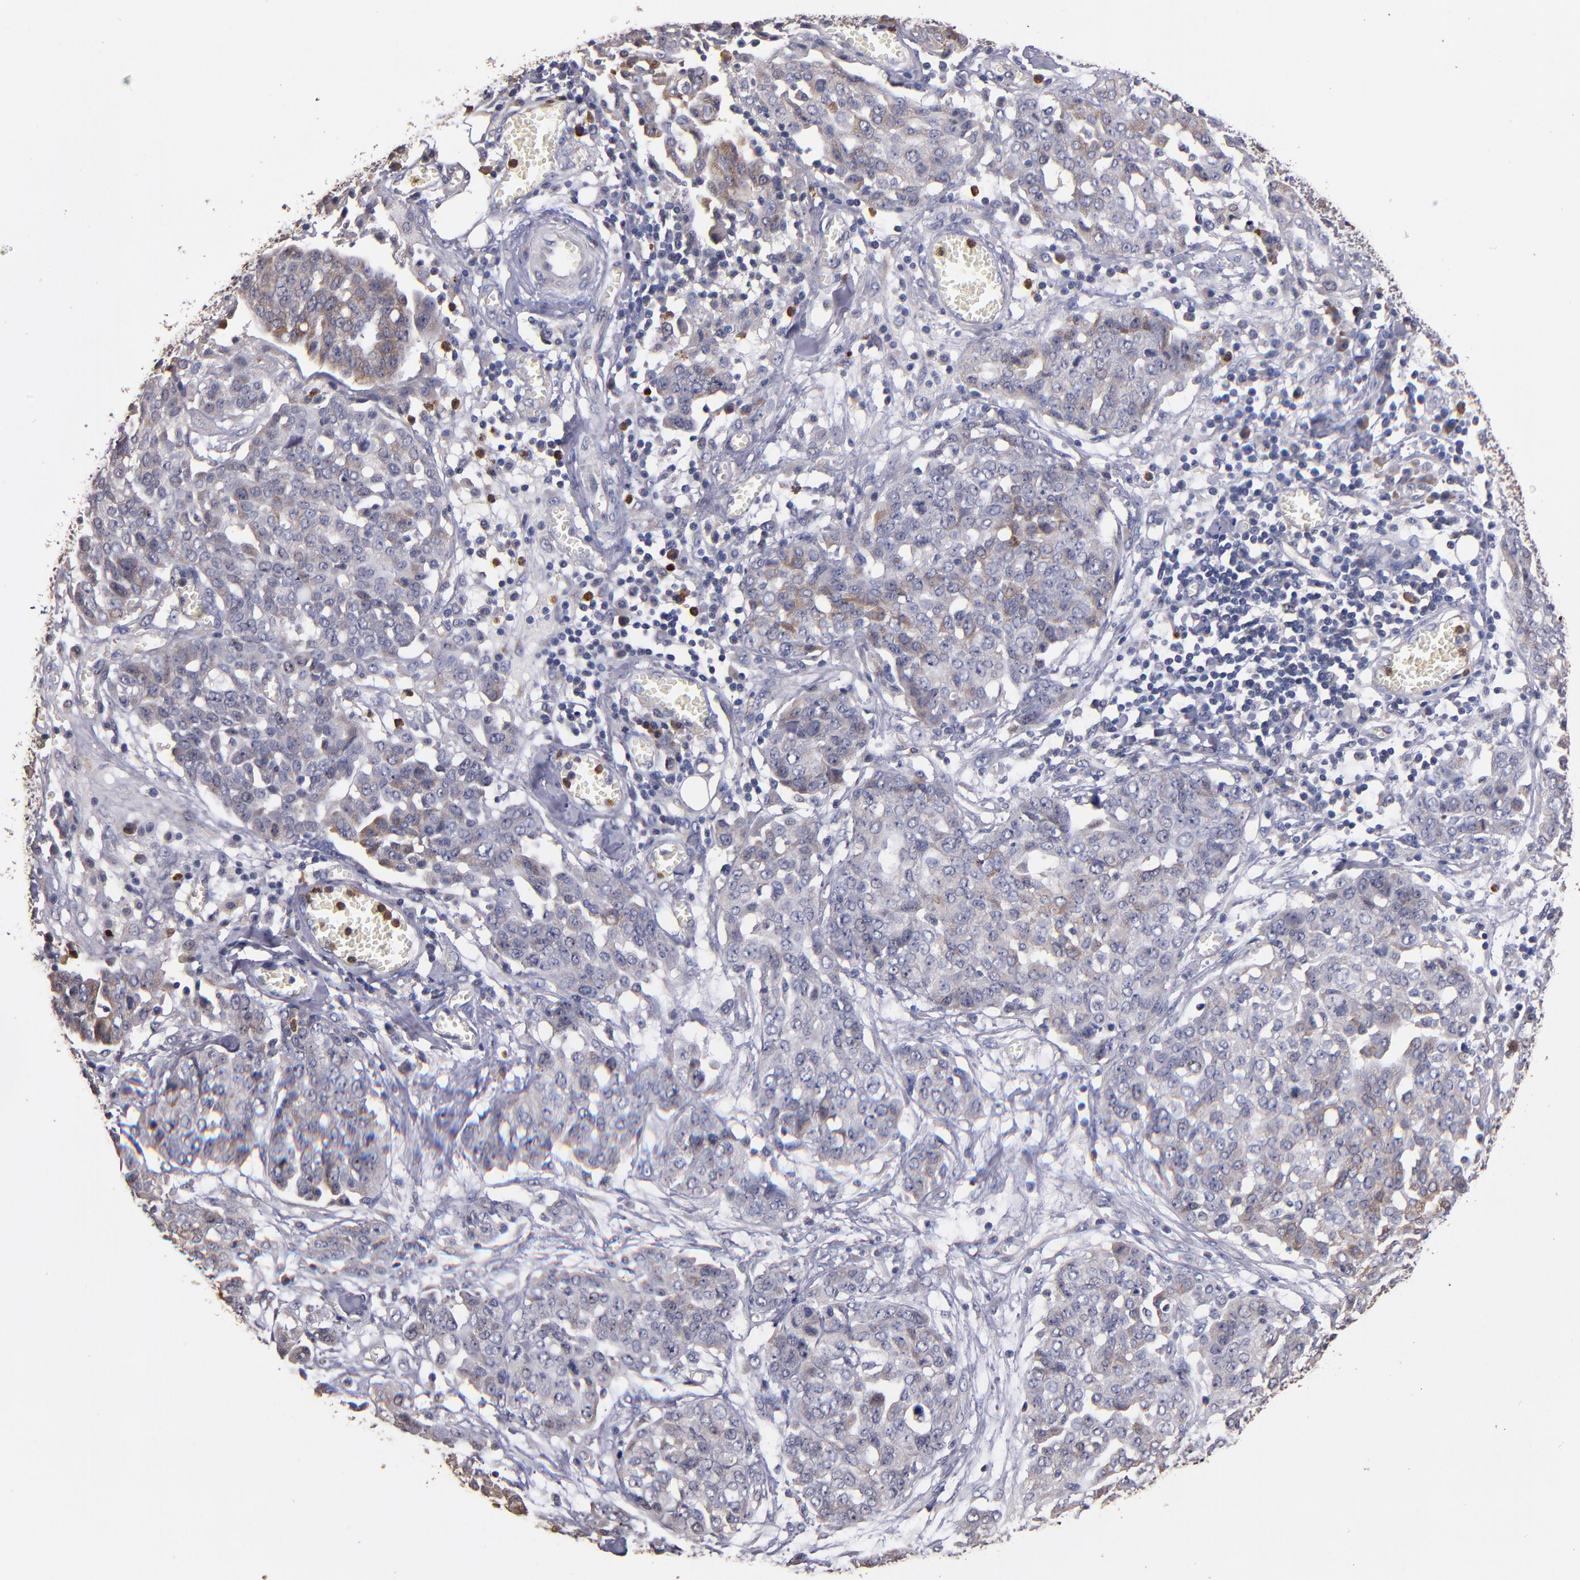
{"staining": {"intensity": "moderate", "quantity": "<25%", "location": "cytoplasmic/membranous"}, "tissue": "ovarian cancer", "cell_type": "Tumor cells", "image_type": "cancer", "snomed": [{"axis": "morphology", "description": "Cystadenocarcinoma, serous, NOS"}, {"axis": "topography", "description": "Soft tissue"}, {"axis": "topography", "description": "Ovary"}], "caption": "Protein positivity by immunohistochemistry shows moderate cytoplasmic/membranous staining in approximately <25% of tumor cells in ovarian serous cystadenocarcinoma.", "gene": "TTLL12", "patient": {"sex": "female", "age": 57}}